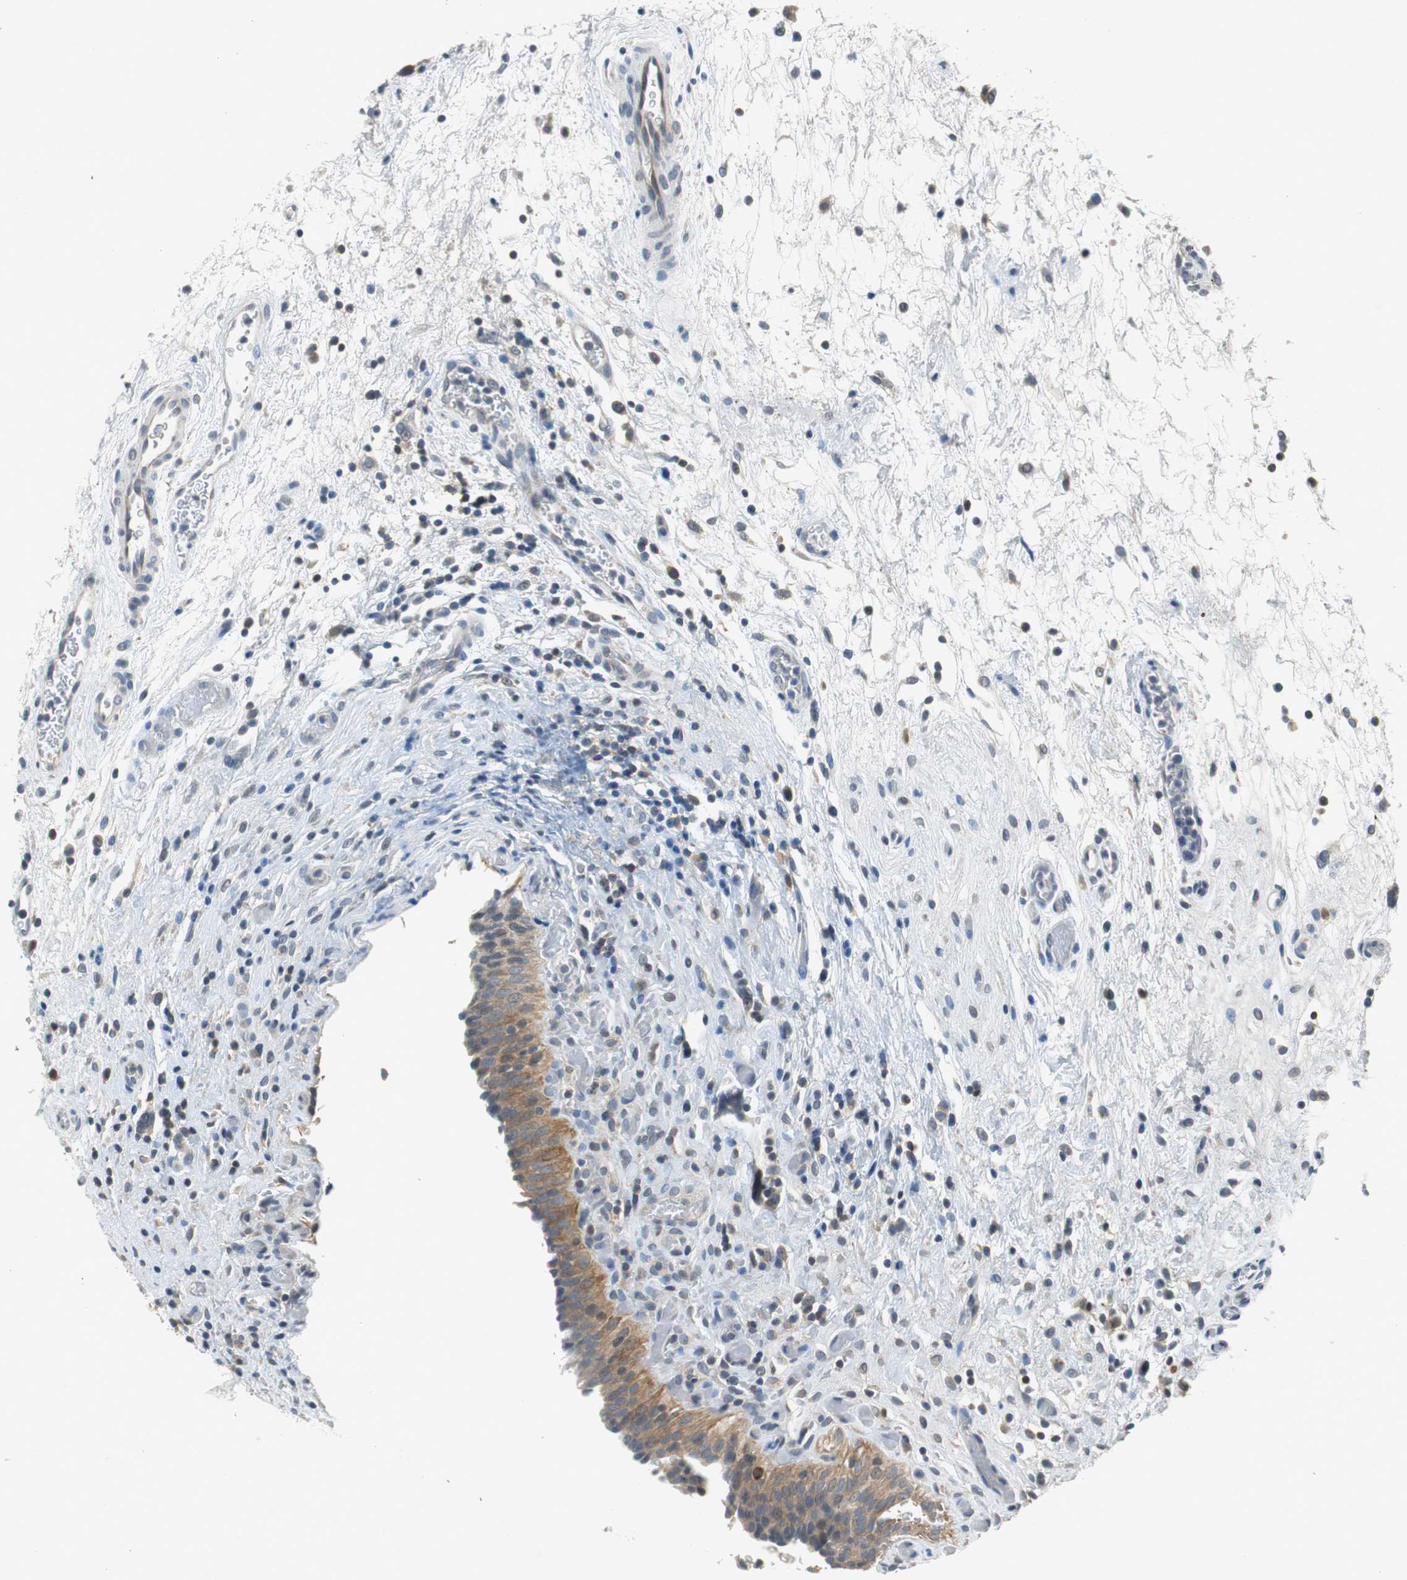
{"staining": {"intensity": "moderate", "quantity": "25%-75%", "location": "cytoplasmic/membranous"}, "tissue": "urinary bladder", "cell_type": "Urothelial cells", "image_type": "normal", "snomed": [{"axis": "morphology", "description": "Normal tissue, NOS"}, {"axis": "topography", "description": "Urinary bladder"}], "caption": "Protein expression analysis of normal human urinary bladder reveals moderate cytoplasmic/membranous staining in approximately 25%-75% of urothelial cells. The protein is shown in brown color, while the nuclei are stained blue.", "gene": "GLCCI1", "patient": {"sex": "male", "age": 51}}